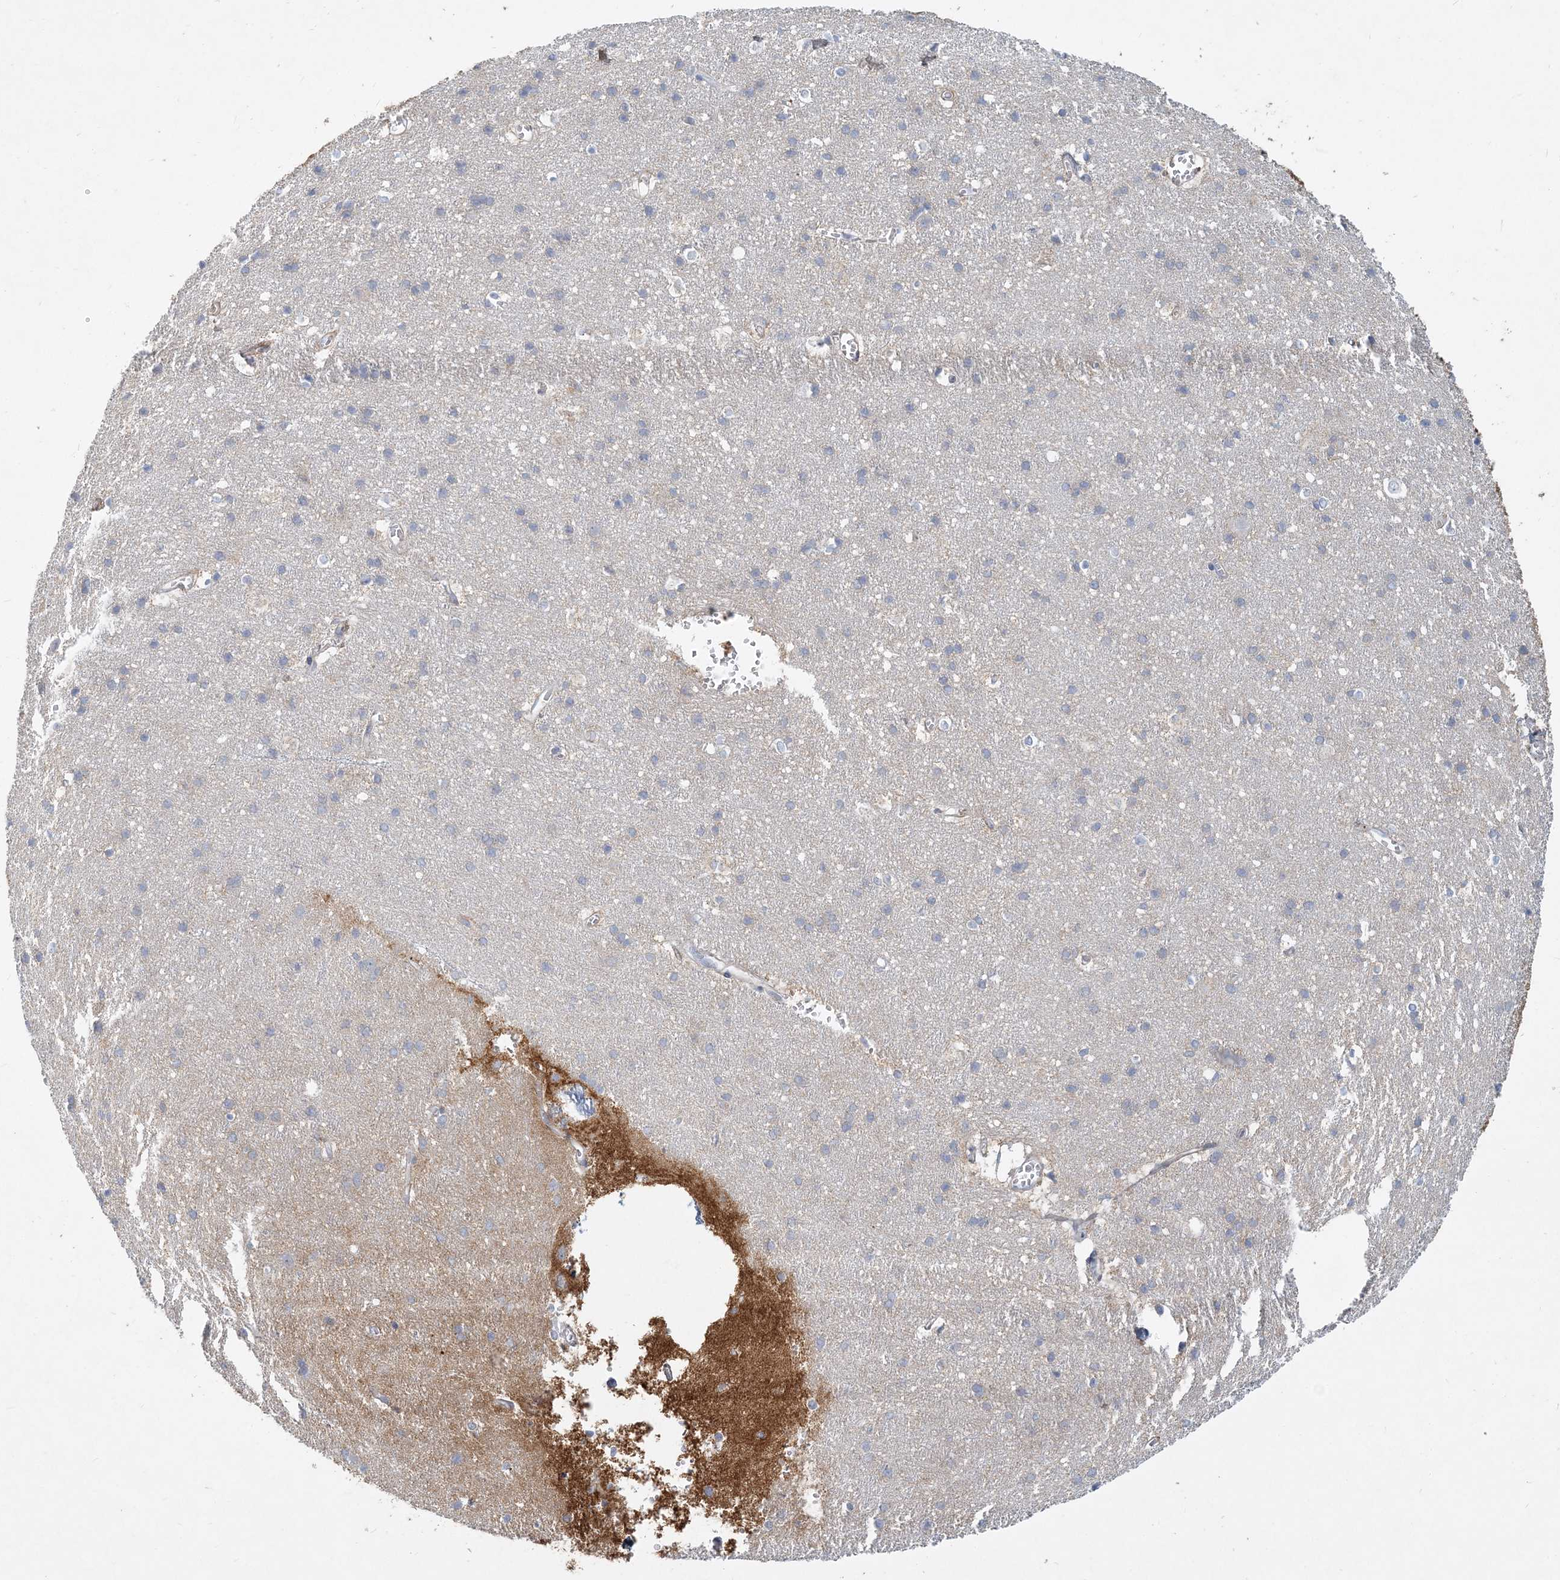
{"staining": {"intensity": "negative", "quantity": "none", "location": "none"}, "tissue": "cerebral cortex", "cell_type": "Endothelial cells", "image_type": "normal", "snomed": [{"axis": "morphology", "description": "Normal tissue, NOS"}, {"axis": "topography", "description": "Cerebral cortex"}], "caption": "Immunohistochemistry (IHC) image of normal human cerebral cortex stained for a protein (brown), which reveals no staining in endothelial cells. (DAB (3,3'-diaminobenzidine) immunohistochemistry visualized using brightfield microscopy, high magnification).", "gene": "GMPPA", "patient": {"sex": "male", "age": 54}}